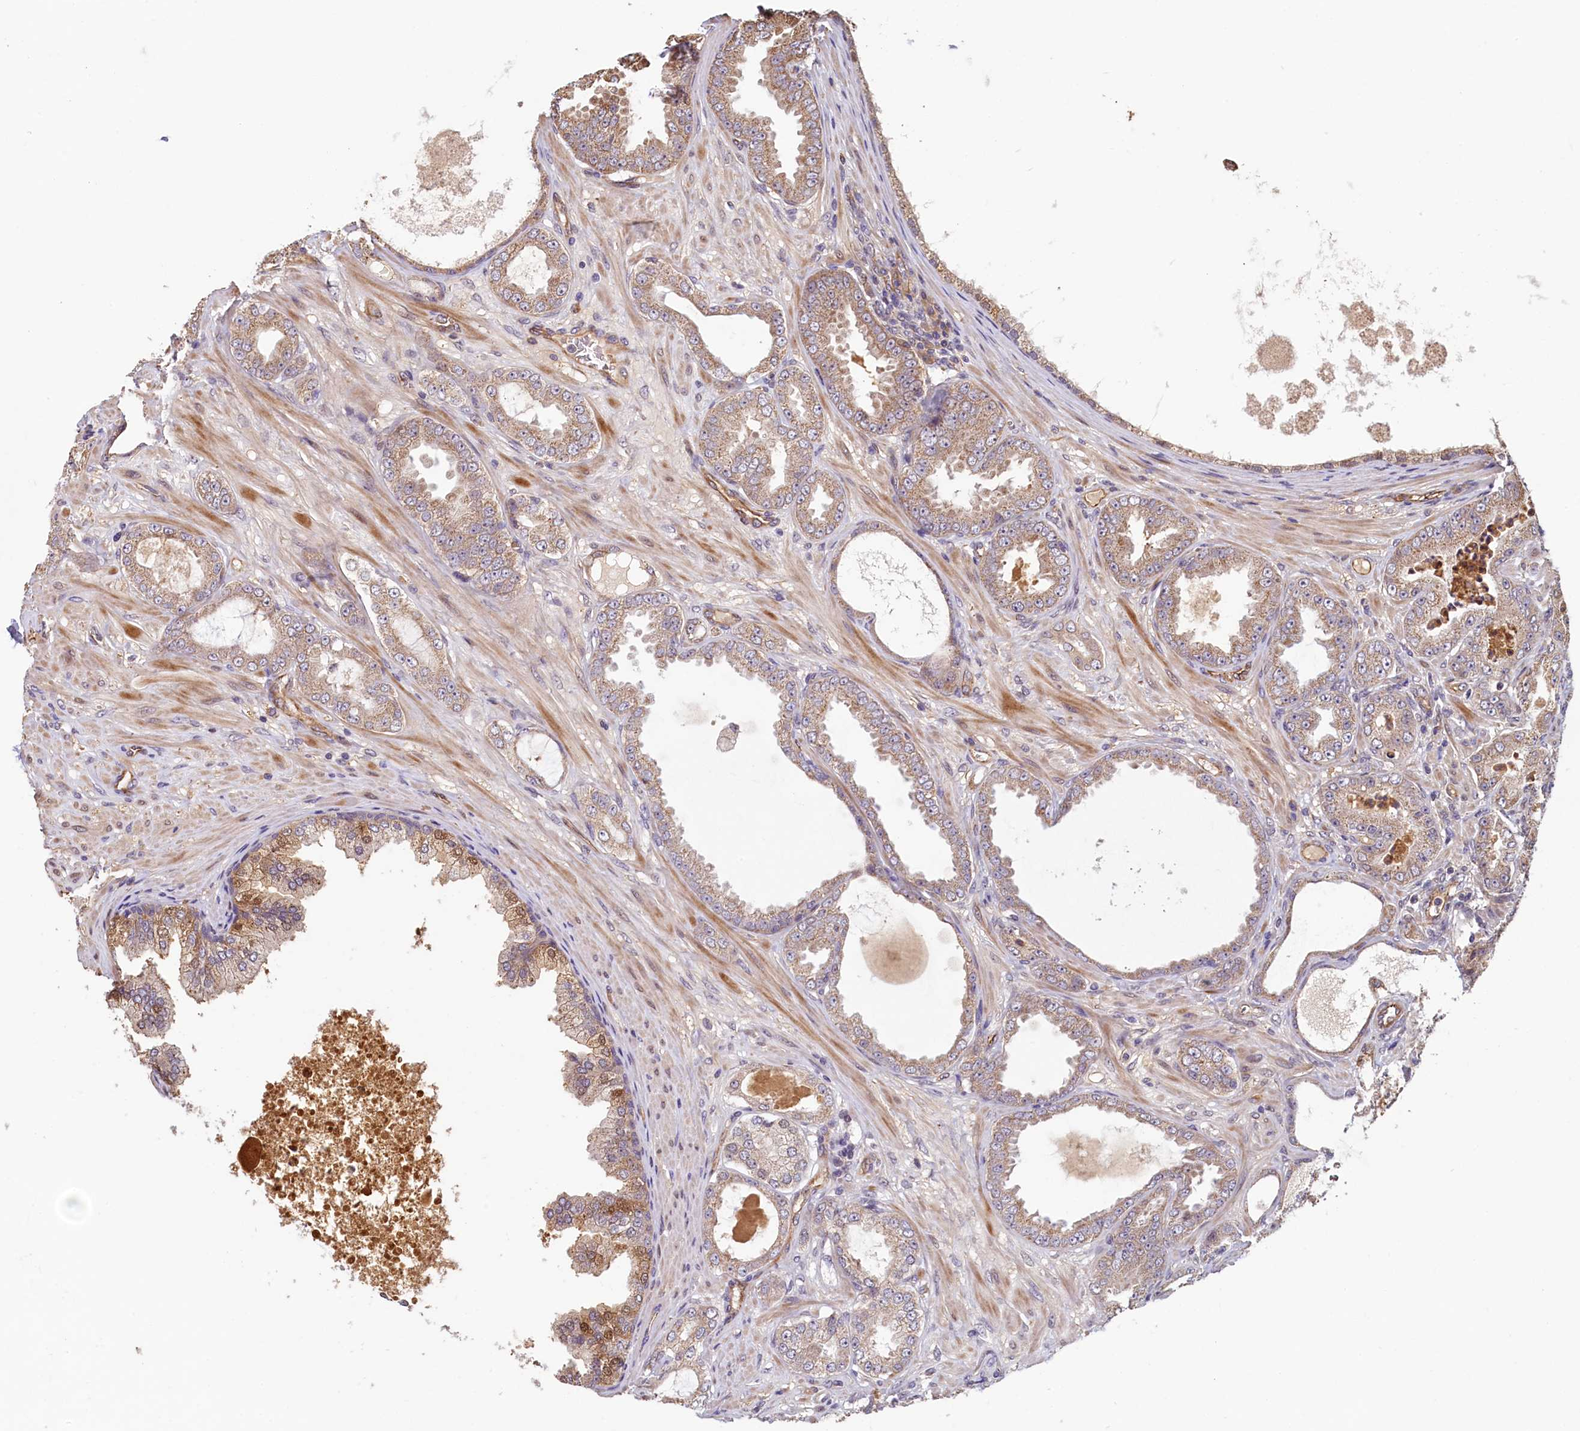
{"staining": {"intensity": "moderate", "quantity": "<25%", "location": "cytoplasmic/membranous"}, "tissue": "prostate cancer", "cell_type": "Tumor cells", "image_type": "cancer", "snomed": [{"axis": "morphology", "description": "Adenocarcinoma, Low grade"}, {"axis": "topography", "description": "Prostate"}], "caption": "Prostate cancer stained with a protein marker displays moderate staining in tumor cells.", "gene": "ACSBG1", "patient": {"sex": "male", "age": 63}}